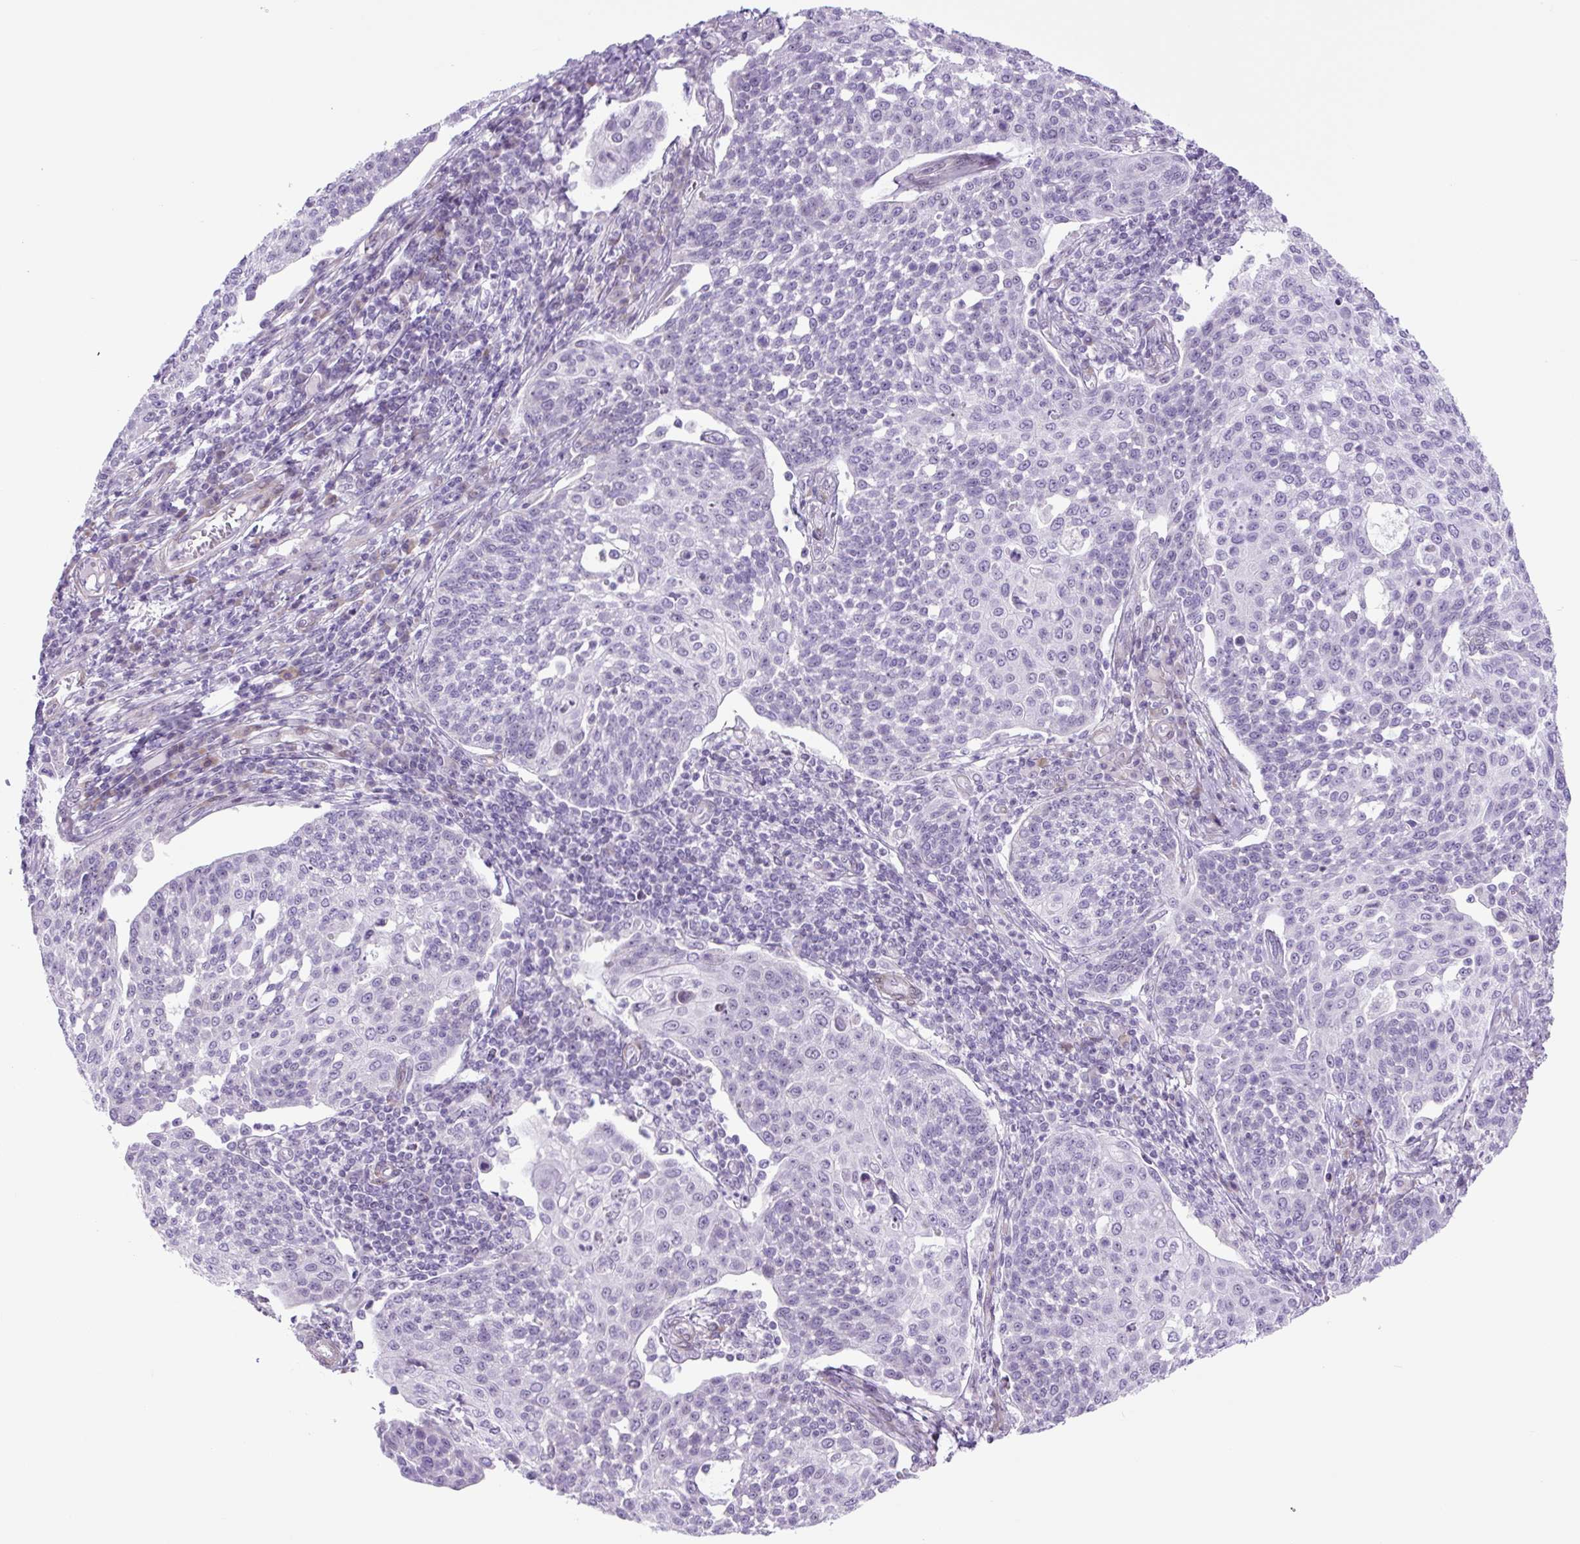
{"staining": {"intensity": "negative", "quantity": "none", "location": "none"}, "tissue": "cervical cancer", "cell_type": "Tumor cells", "image_type": "cancer", "snomed": [{"axis": "morphology", "description": "Squamous cell carcinoma, NOS"}, {"axis": "topography", "description": "Cervix"}], "caption": "There is no significant positivity in tumor cells of cervical squamous cell carcinoma.", "gene": "RRS1", "patient": {"sex": "female", "age": 34}}